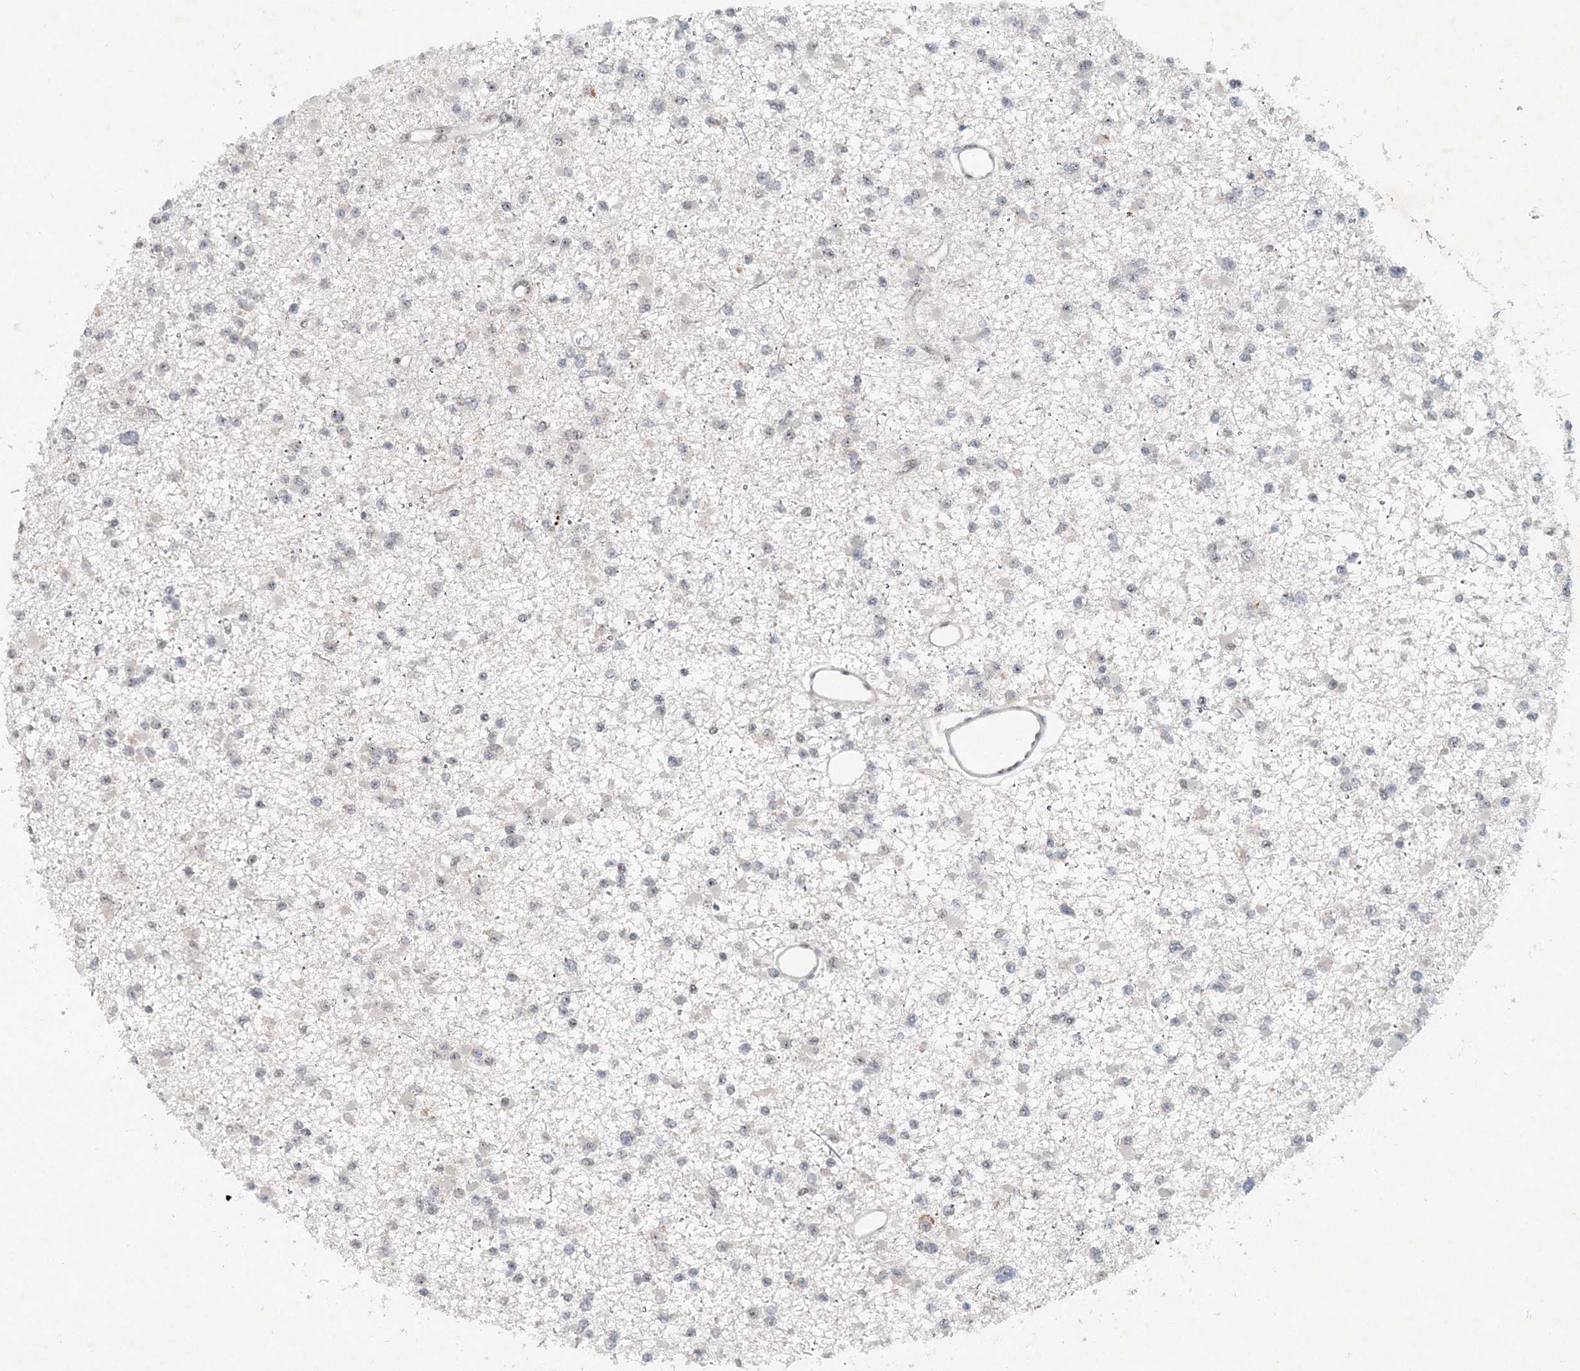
{"staining": {"intensity": "negative", "quantity": "none", "location": "none"}, "tissue": "glioma", "cell_type": "Tumor cells", "image_type": "cancer", "snomed": [{"axis": "morphology", "description": "Glioma, malignant, Low grade"}, {"axis": "topography", "description": "Brain"}], "caption": "This is a micrograph of immunohistochemistry (IHC) staining of malignant glioma (low-grade), which shows no expression in tumor cells.", "gene": "GIN1", "patient": {"sex": "female", "age": 22}}